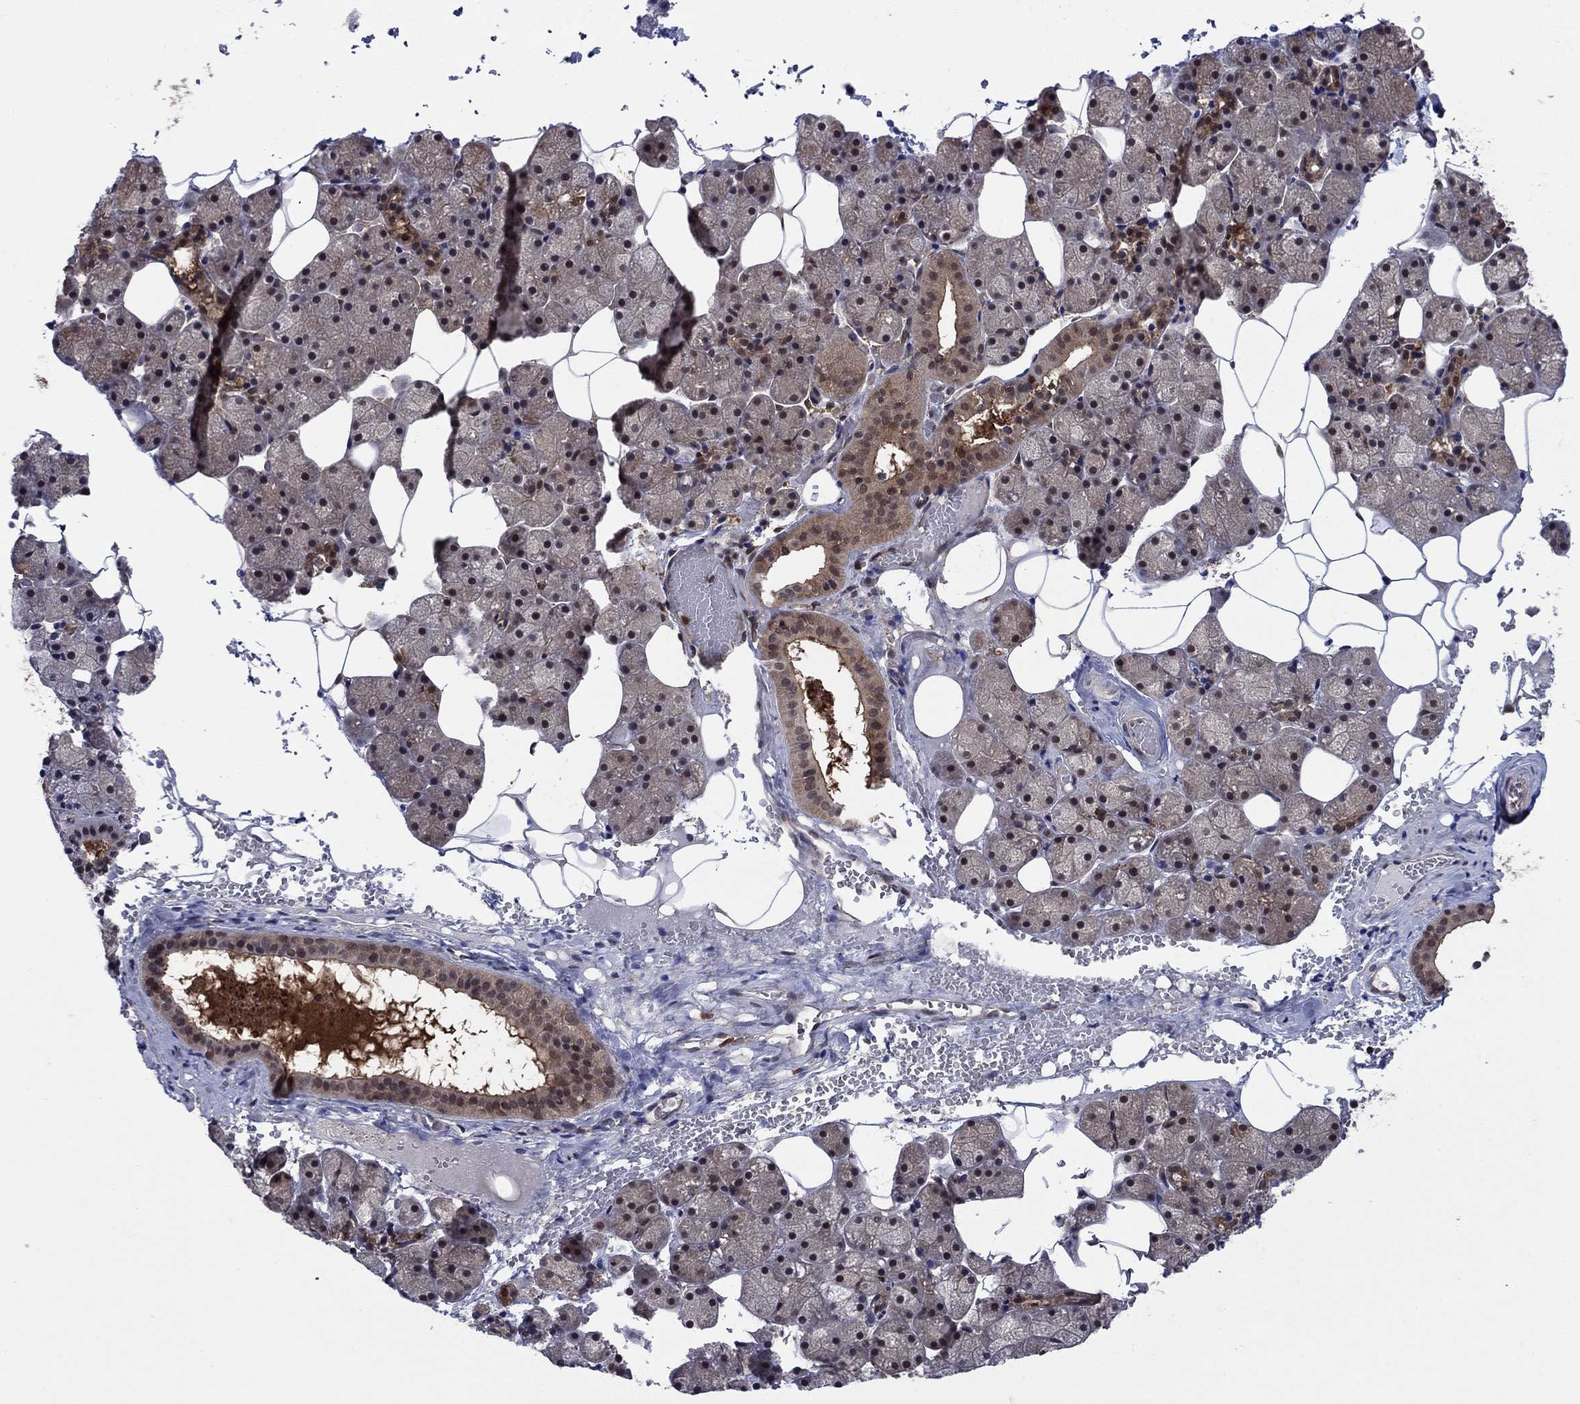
{"staining": {"intensity": "moderate", "quantity": "25%-75%", "location": "cytoplasmic/membranous,nuclear"}, "tissue": "salivary gland", "cell_type": "Glandular cells", "image_type": "normal", "snomed": [{"axis": "morphology", "description": "Normal tissue, NOS"}, {"axis": "topography", "description": "Salivary gland"}], "caption": "Protein positivity by immunohistochemistry (IHC) demonstrates moderate cytoplasmic/membranous,nuclear staining in about 25%-75% of glandular cells in normal salivary gland.", "gene": "CACYBP", "patient": {"sex": "male", "age": 38}}